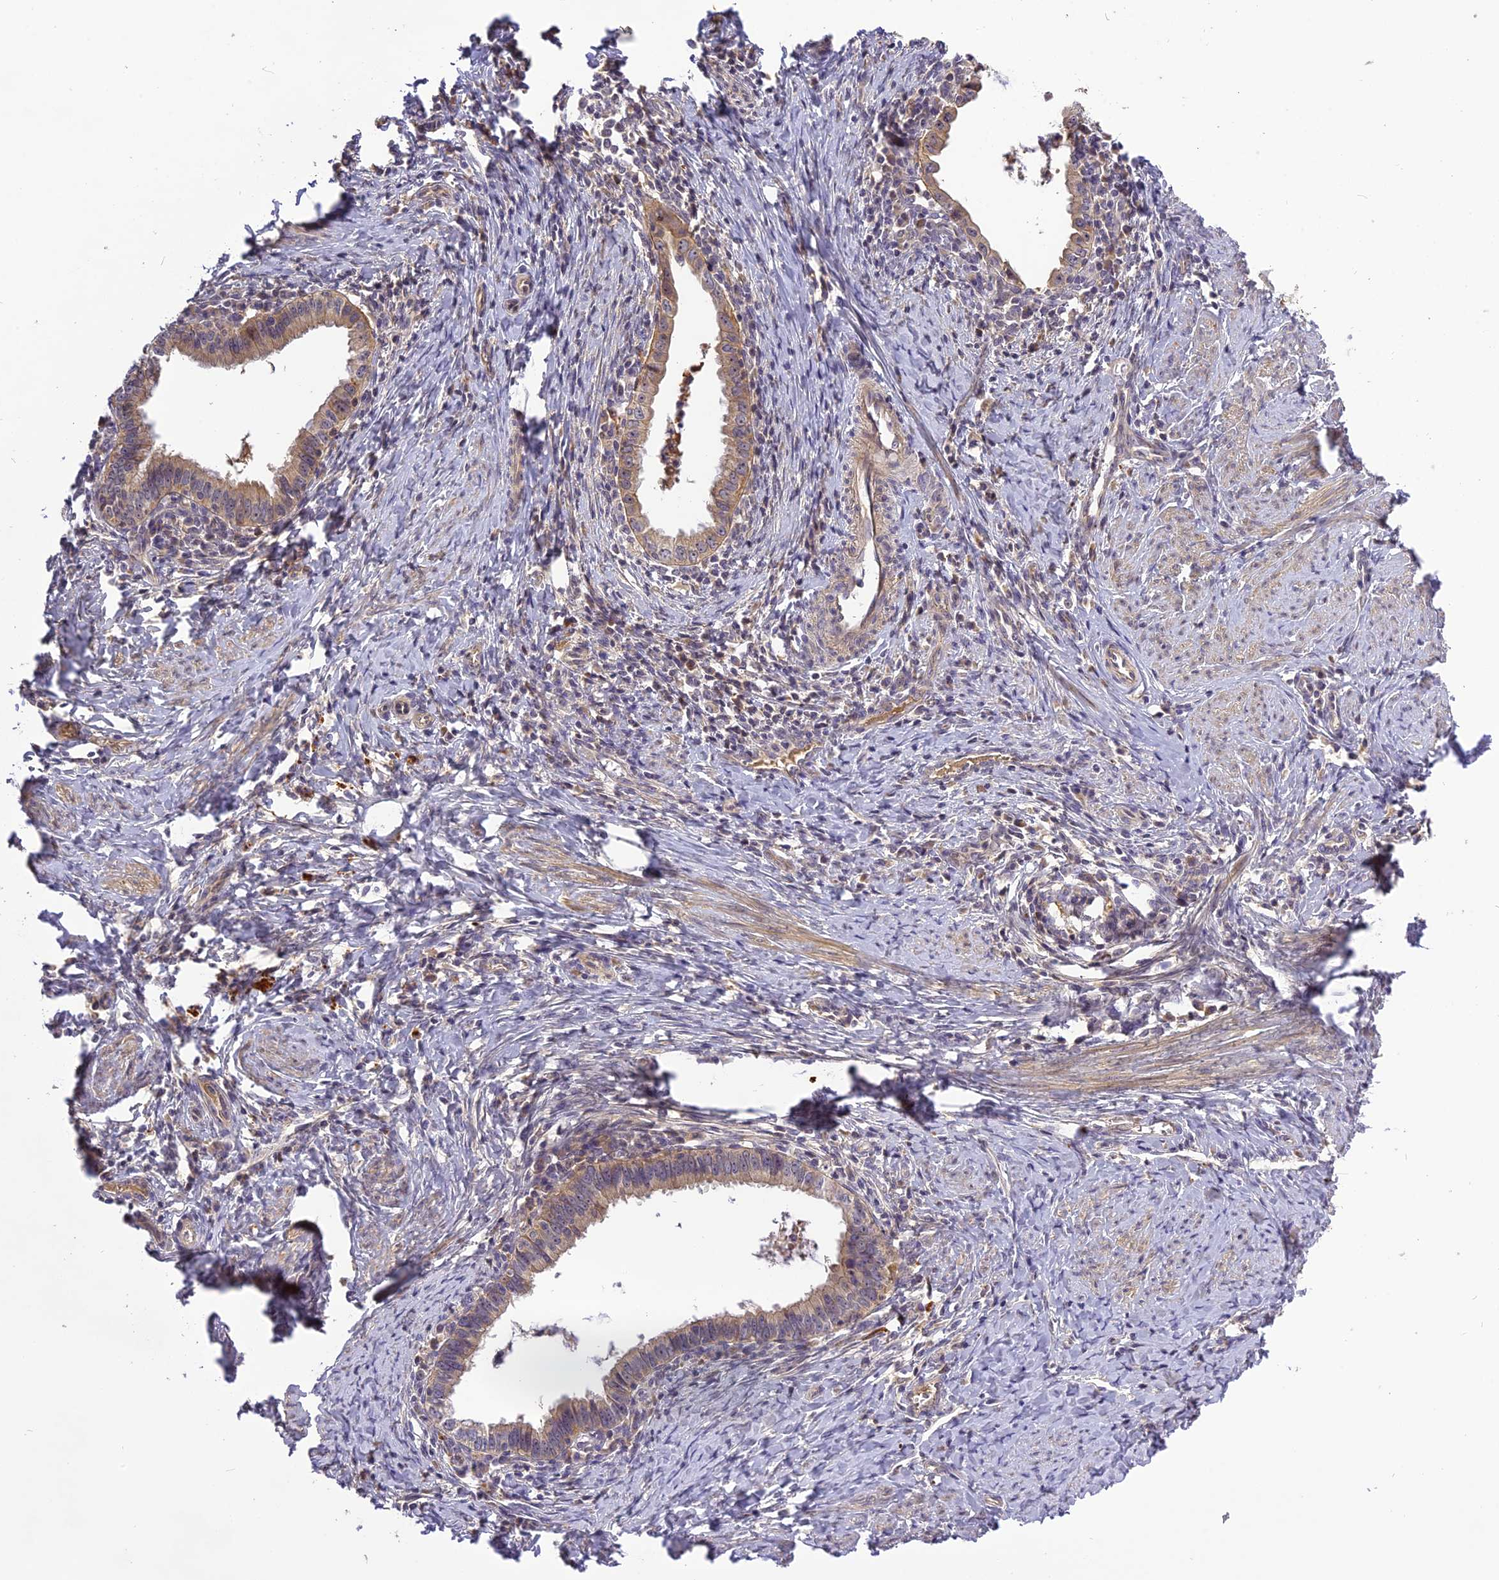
{"staining": {"intensity": "weak", "quantity": ">75%", "location": "cytoplasmic/membranous"}, "tissue": "cervical cancer", "cell_type": "Tumor cells", "image_type": "cancer", "snomed": [{"axis": "morphology", "description": "Adenocarcinoma, NOS"}, {"axis": "topography", "description": "Cervix"}], "caption": "IHC of human cervical cancer exhibits low levels of weak cytoplasmic/membranous positivity in about >75% of tumor cells.", "gene": "FNIP2", "patient": {"sex": "female", "age": 36}}